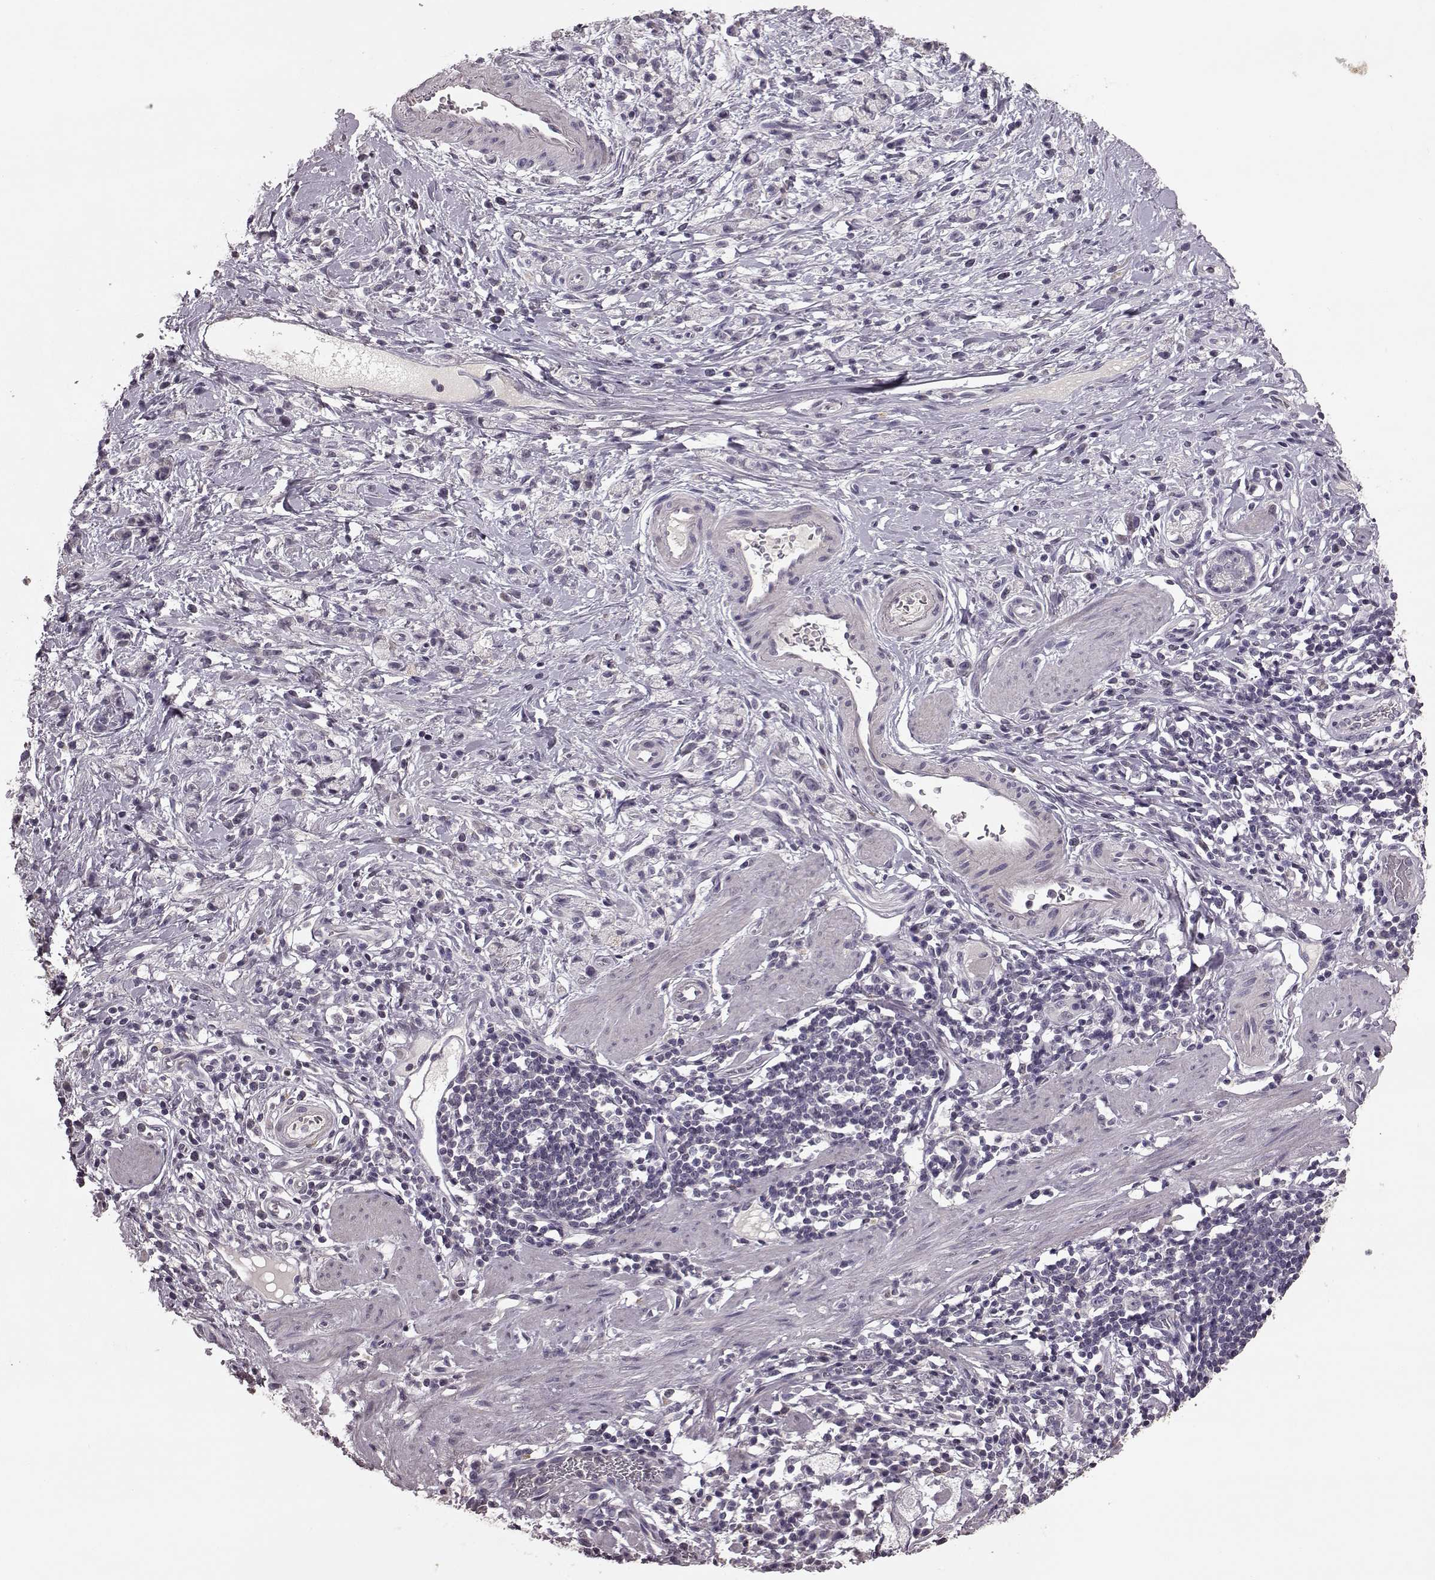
{"staining": {"intensity": "negative", "quantity": "none", "location": "none"}, "tissue": "stomach cancer", "cell_type": "Tumor cells", "image_type": "cancer", "snomed": [{"axis": "morphology", "description": "Adenocarcinoma, NOS"}, {"axis": "topography", "description": "Stomach"}], "caption": "This is a micrograph of IHC staining of stomach cancer, which shows no staining in tumor cells.", "gene": "SLC52A3", "patient": {"sex": "male", "age": 58}}